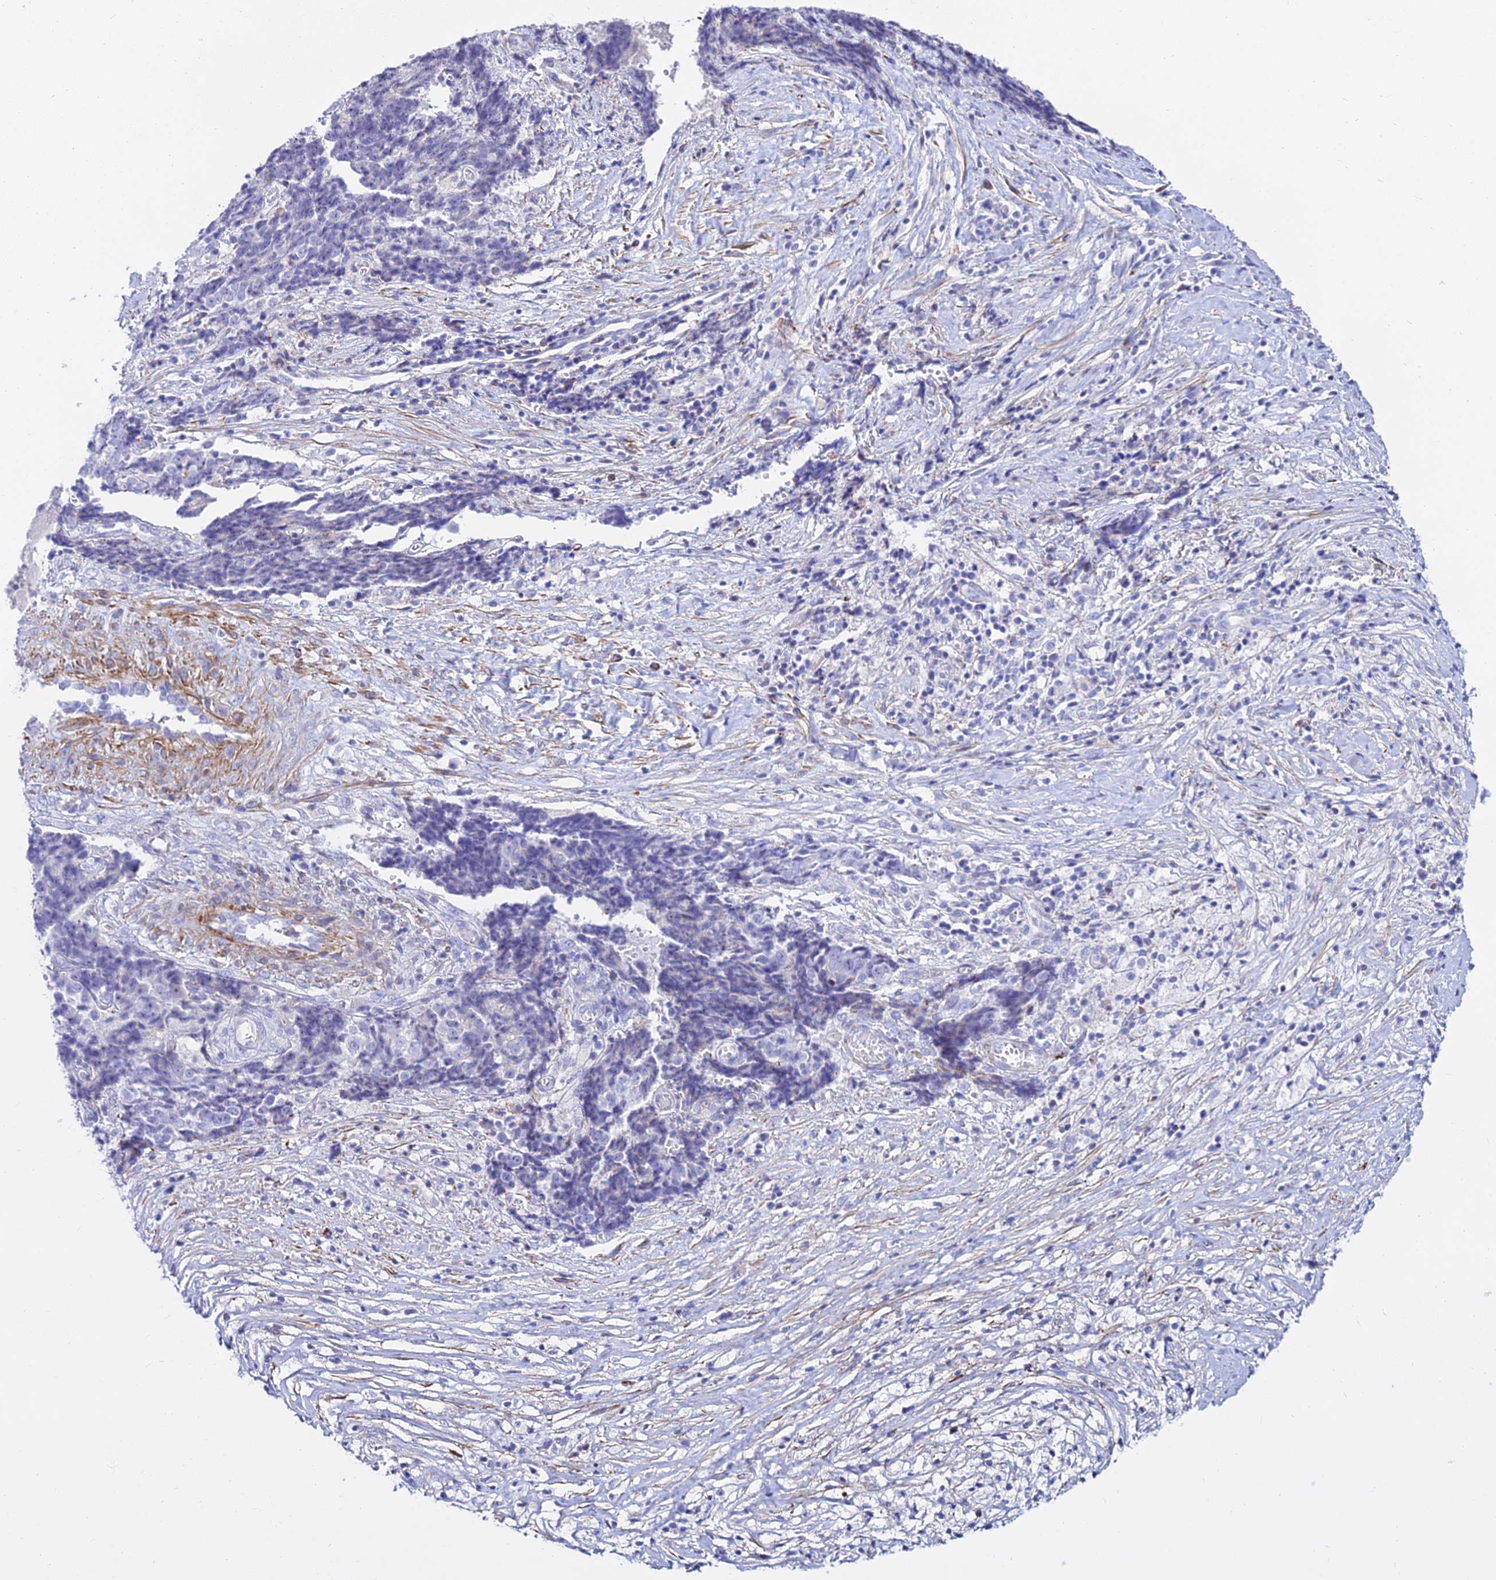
{"staining": {"intensity": "negative", "quantity": "none", "location": "none"}, "tissue": "ovarian cancer", "cell_type": "Tumor cells", "image_type": "cancer", "snomed": [{"axis": "morphology", "description": "Carcinoma, endometroid"}, {"axis": "topography", "description": "Ovary"}], "caption": "The micrograph demonstrates no staining of tumor cells in ovarian cancer.", "gene": "DLX1", "patient": {"sex": "female", "age": 42}}